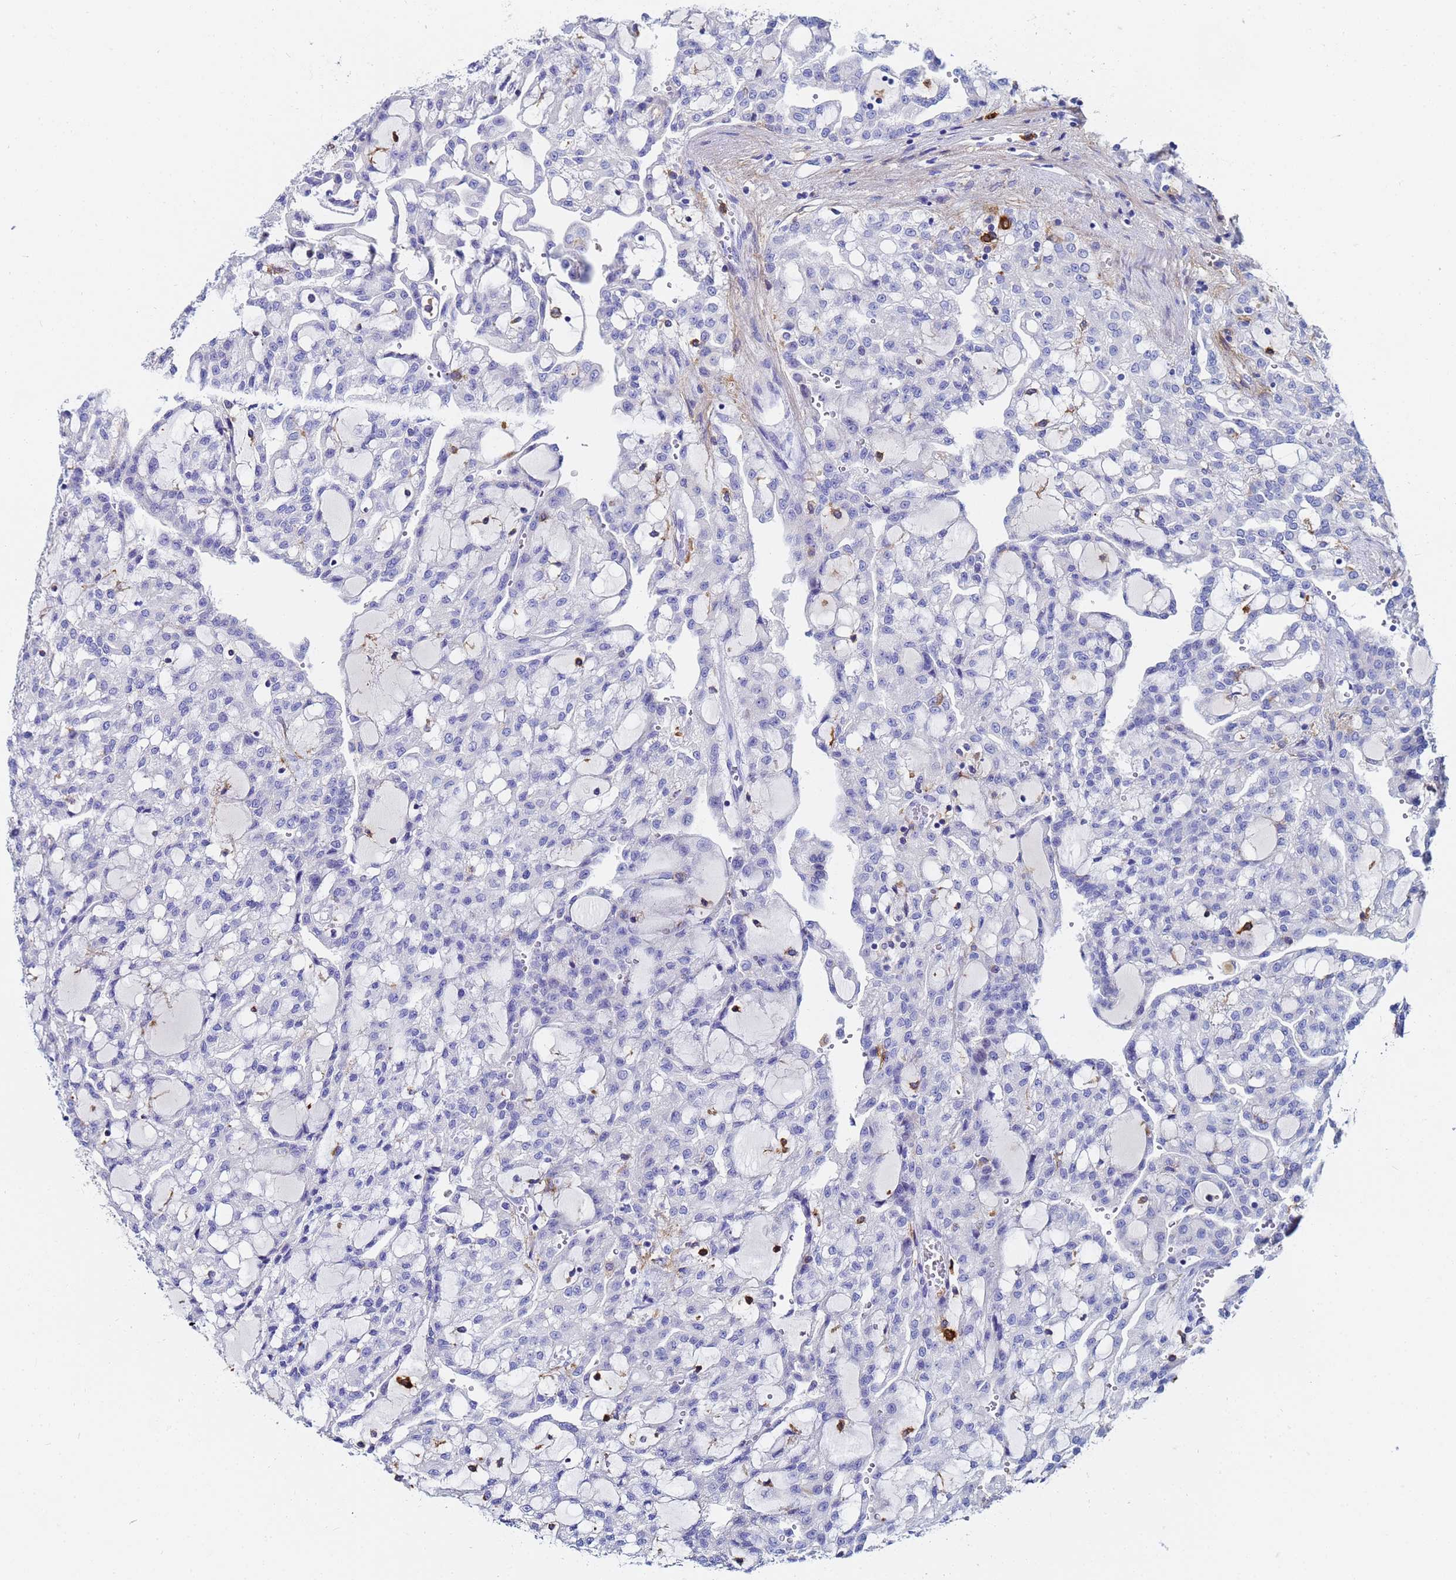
{"staining": {"intensity": "negative", "quantity": "none", "location": "none"}, "tissue": "renal cancer", "cell_type": "Tumor cells", "image_type": "cancer", "snomed": [{"axis": "morphology", "description": "Adenocarcinoma, NOS"}, {"axis": "topography", "description": "Kidney"}], "caption": "The photomicrograph shows no staining of tumor cells in renal cancer.", "gene": "BASP1", "patient": {"sex": "male", "age": 63}}